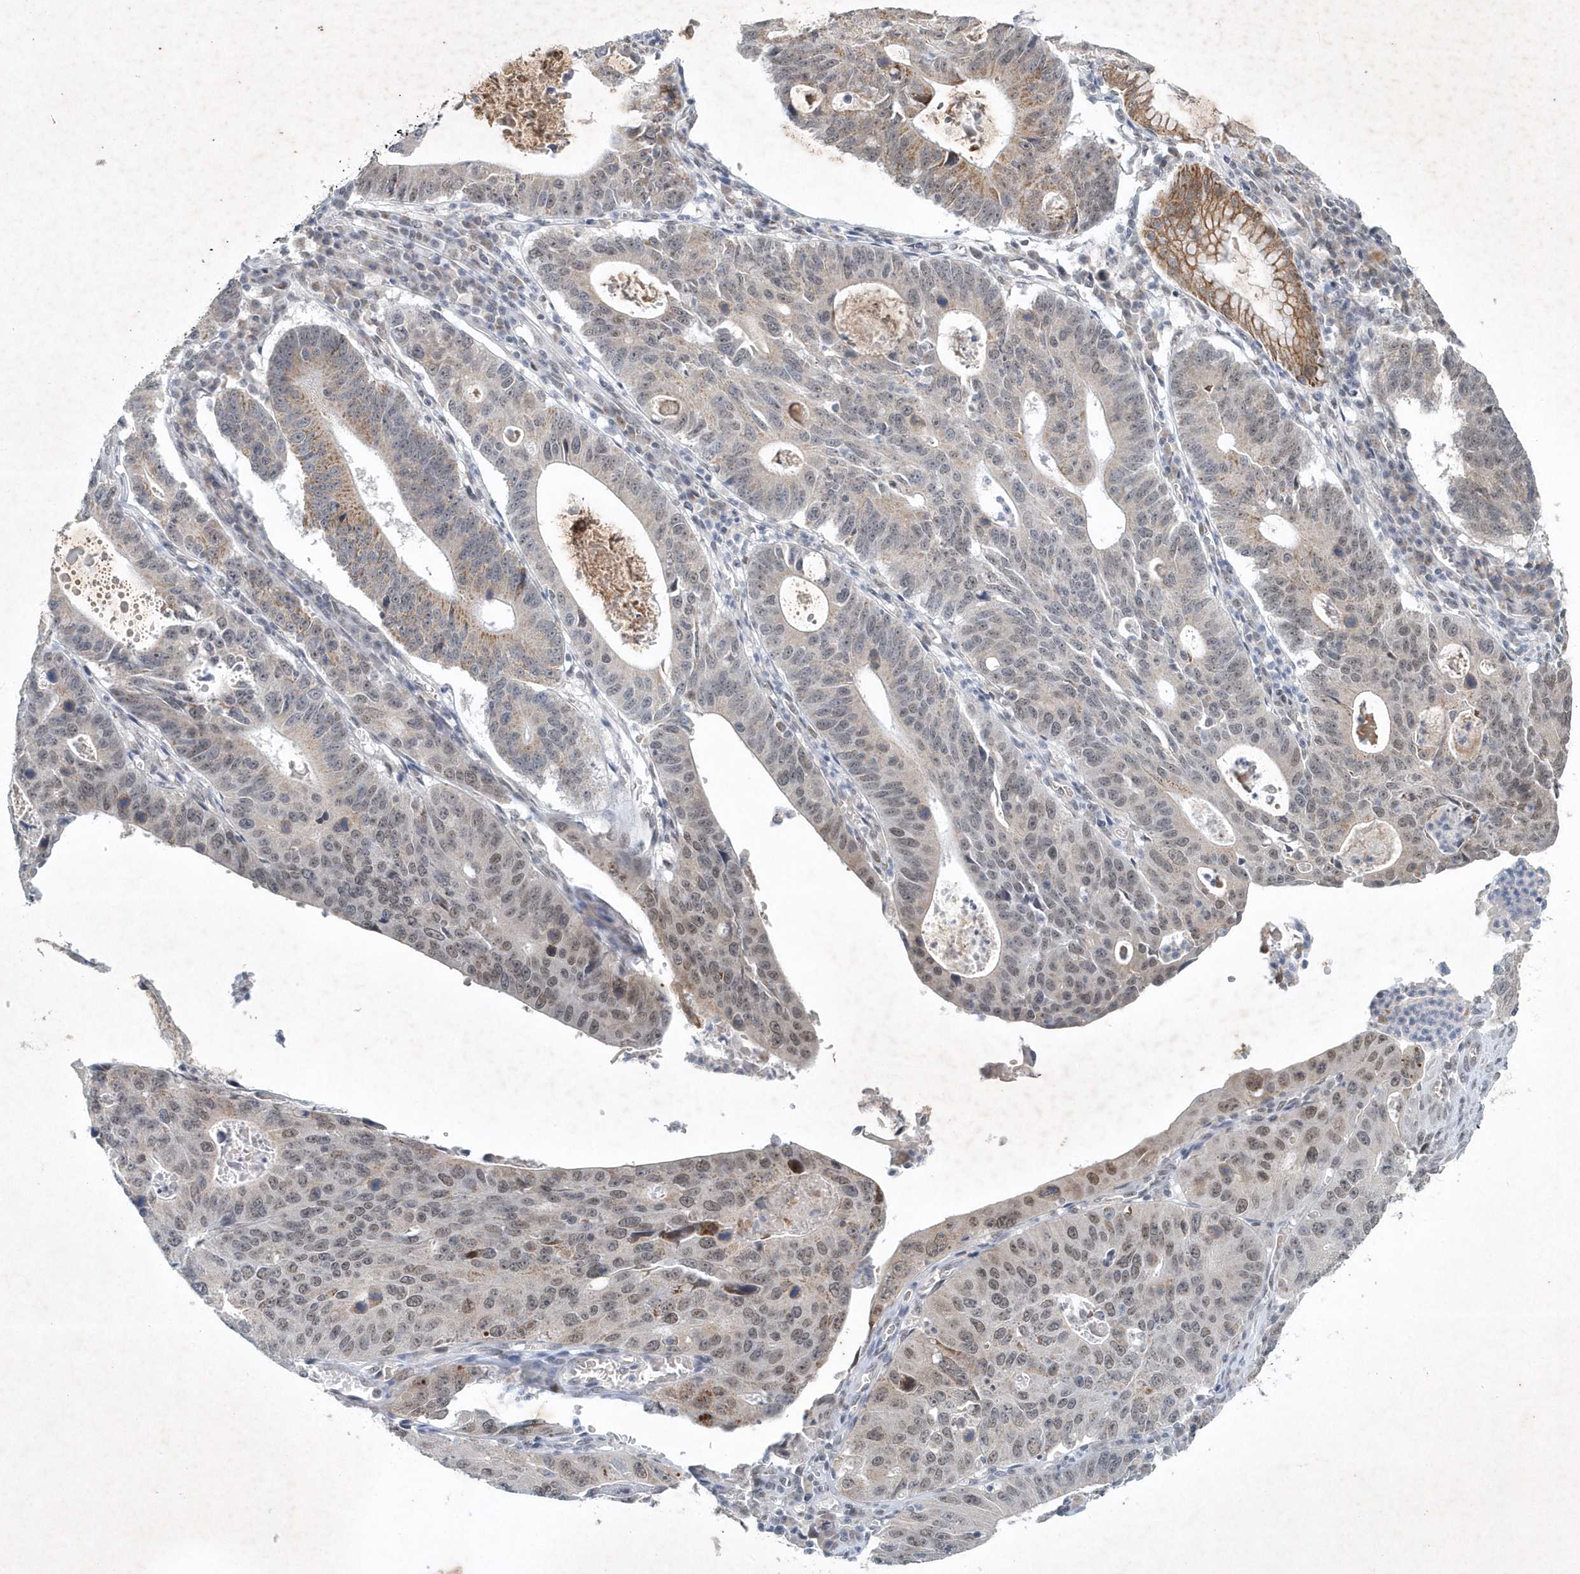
{"staining": {"intensity": "weak", "quantity": "<25%", "location": "nuclear"}, "tissue": "stomach cancer", "cell_type": "Tumor cells", "image_type": "cancer", "snomed": [{"axis": "morphology", "description": "Adenocarcinoma, NOS"}, {"axis": "topography", "description": "Stomach"}], "caption": "A micrograph of stomach cancer (adenocarcinoma) stained for a protein displays no brown staining in tumor cells.", "gene": "ZBTB9", "patient": {"sex": "male", "age": 59}}